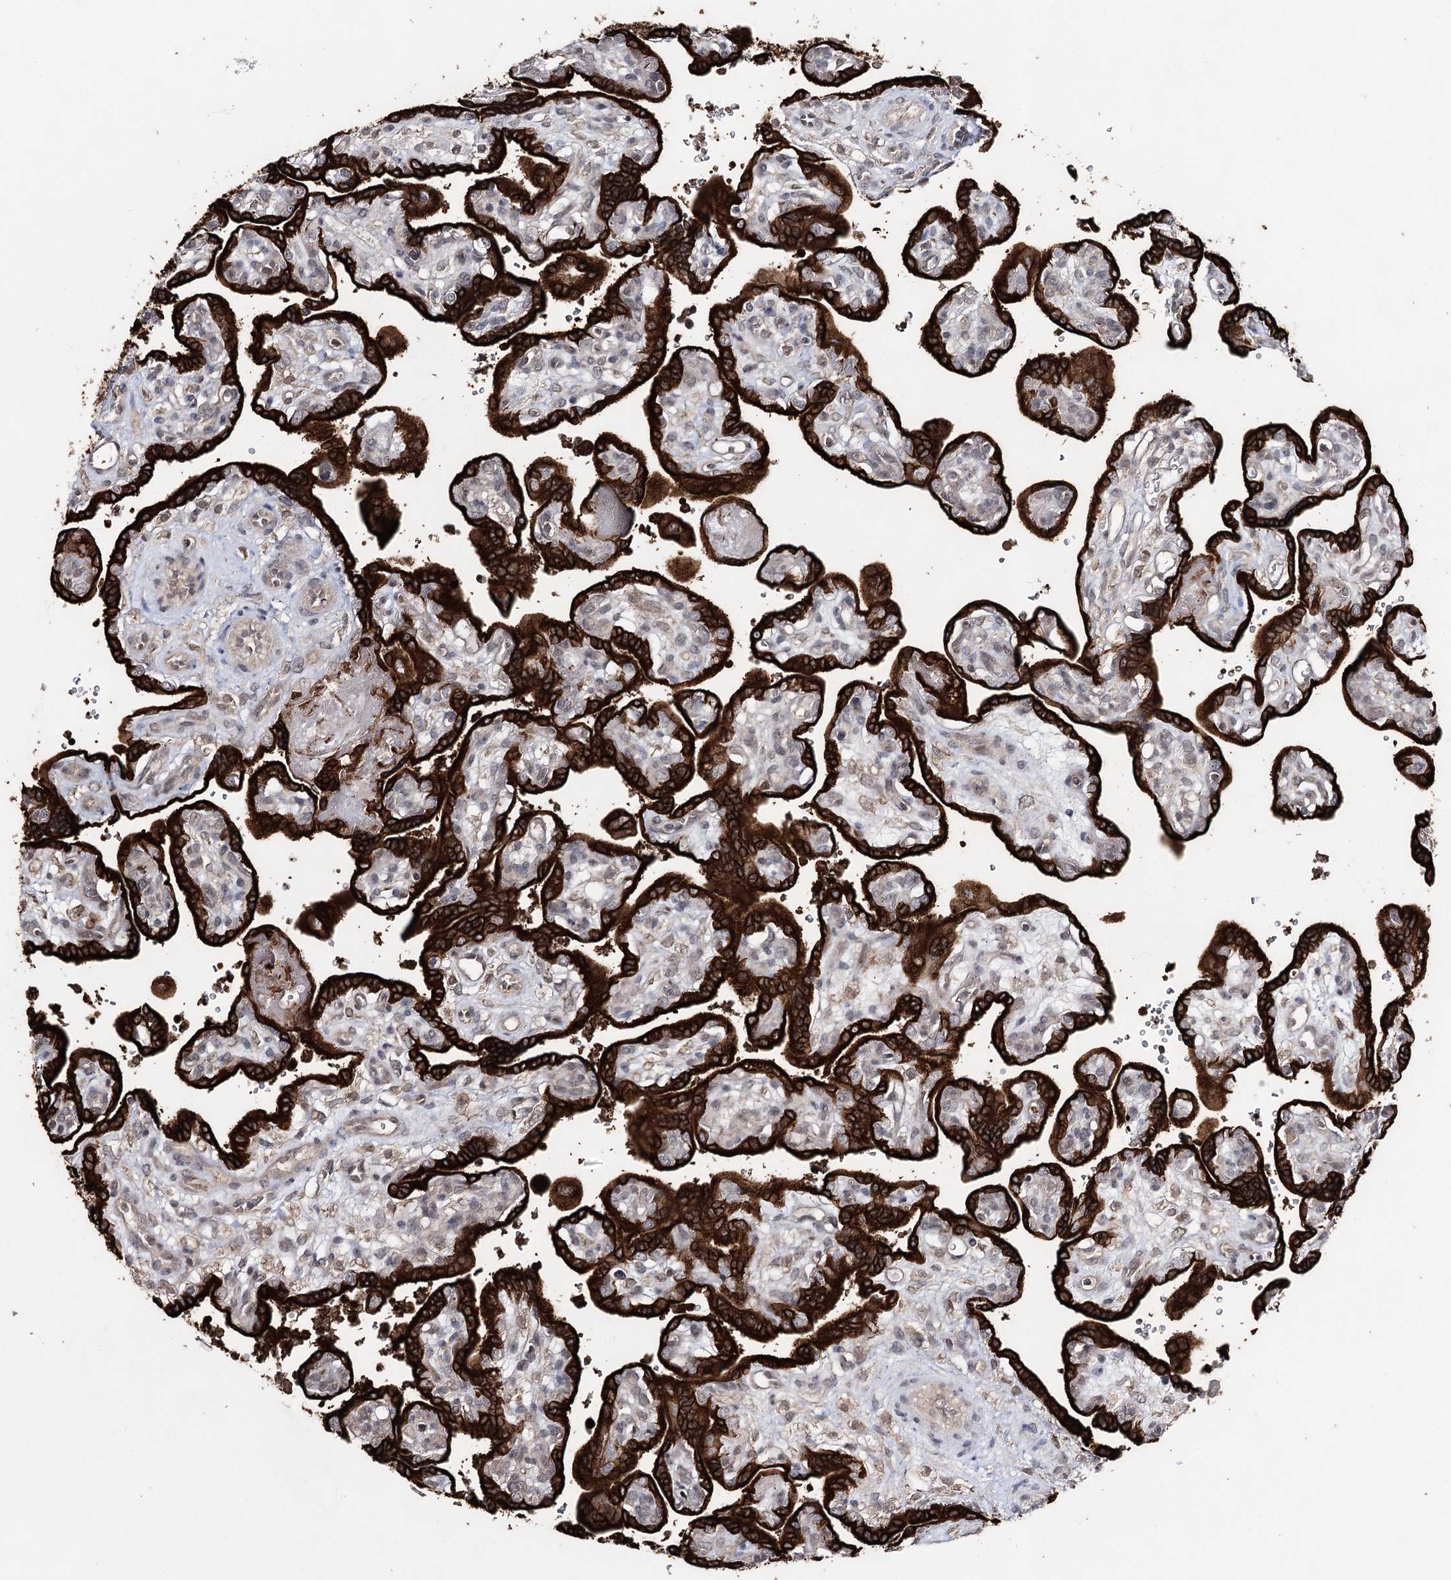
{"staining": {"intensity": "strong", "quantity": ">75%", "location": "cytoplasmic/membranous"}, "tissue": "placenta", "cell_type": "Trophoblastic cells", "image_type": "normal", "snomed": [{"axis": "morphology", "description": "Normal tissue, NOS"}, {"axis": "topography", "description": "Placenta"}], "caption": "This photomicrograph exhibits immunohistochemistry (IHC) staining of unremarkable human placenta, with high strong cytoplasmic/membranous positivity in about >75% of trophoblastic cells.", "gene": "HSD11B2", "patient": {"sex": "female", "age": 39}}